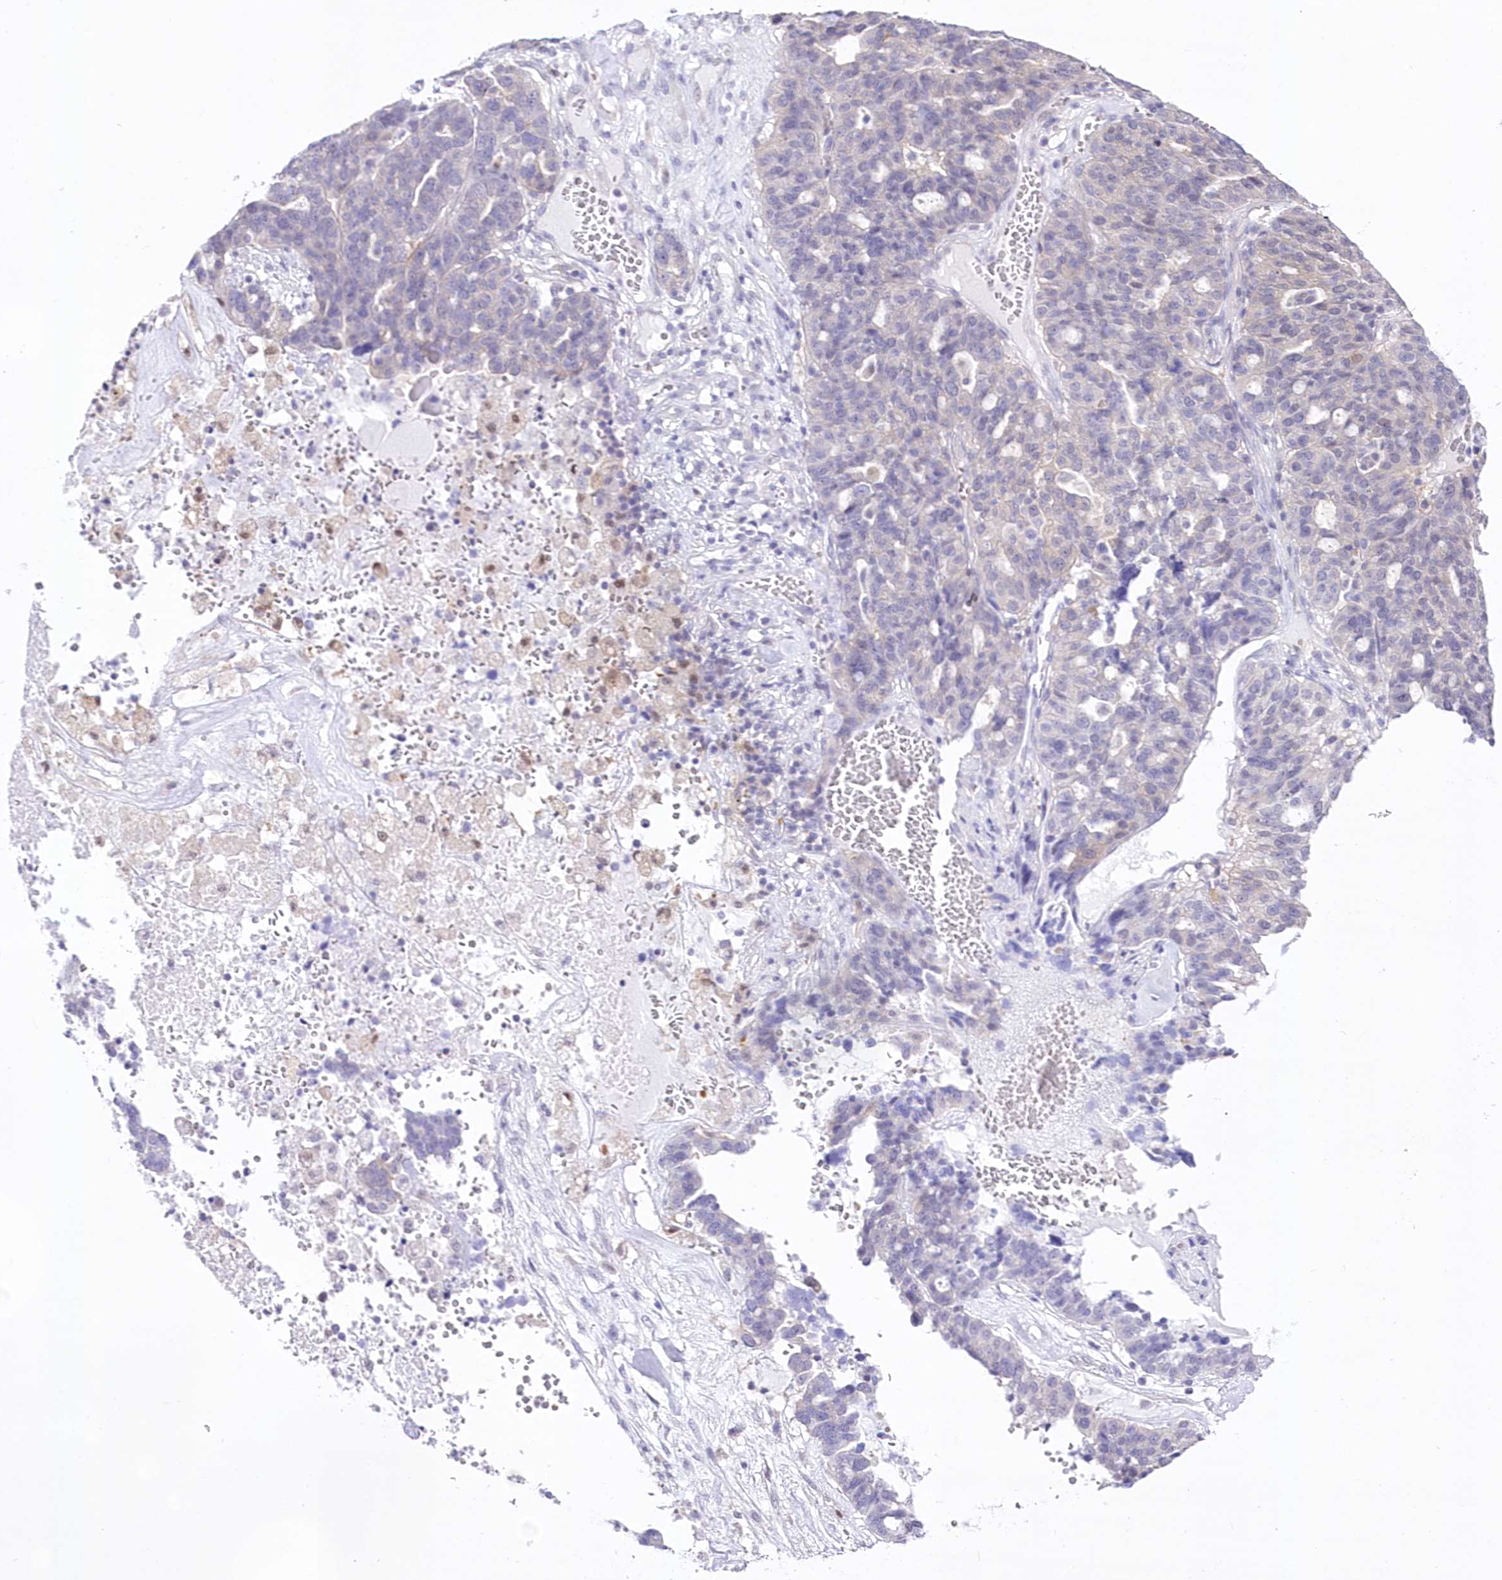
{"staining": {"intensity": "negative", "quantity": "none", "location": "none"}, "tissue": "ovarian cancer", "cell_type": "Tumor cells", "image_type": "cancer", "snomed": [{"axis": "morphology", "description": "Cystadenocarcinoma, serous, NOS"}, {"axis": "topography", "description": "Ovary"}], "caption": "High power microscopy image of an IHC photomicrograph of serous cystadenocarcinoma (ovarian), revealing no significant expression in tumor cells.", "gene": "UBA6", "patient": {"sex": "female", "age": 59}}